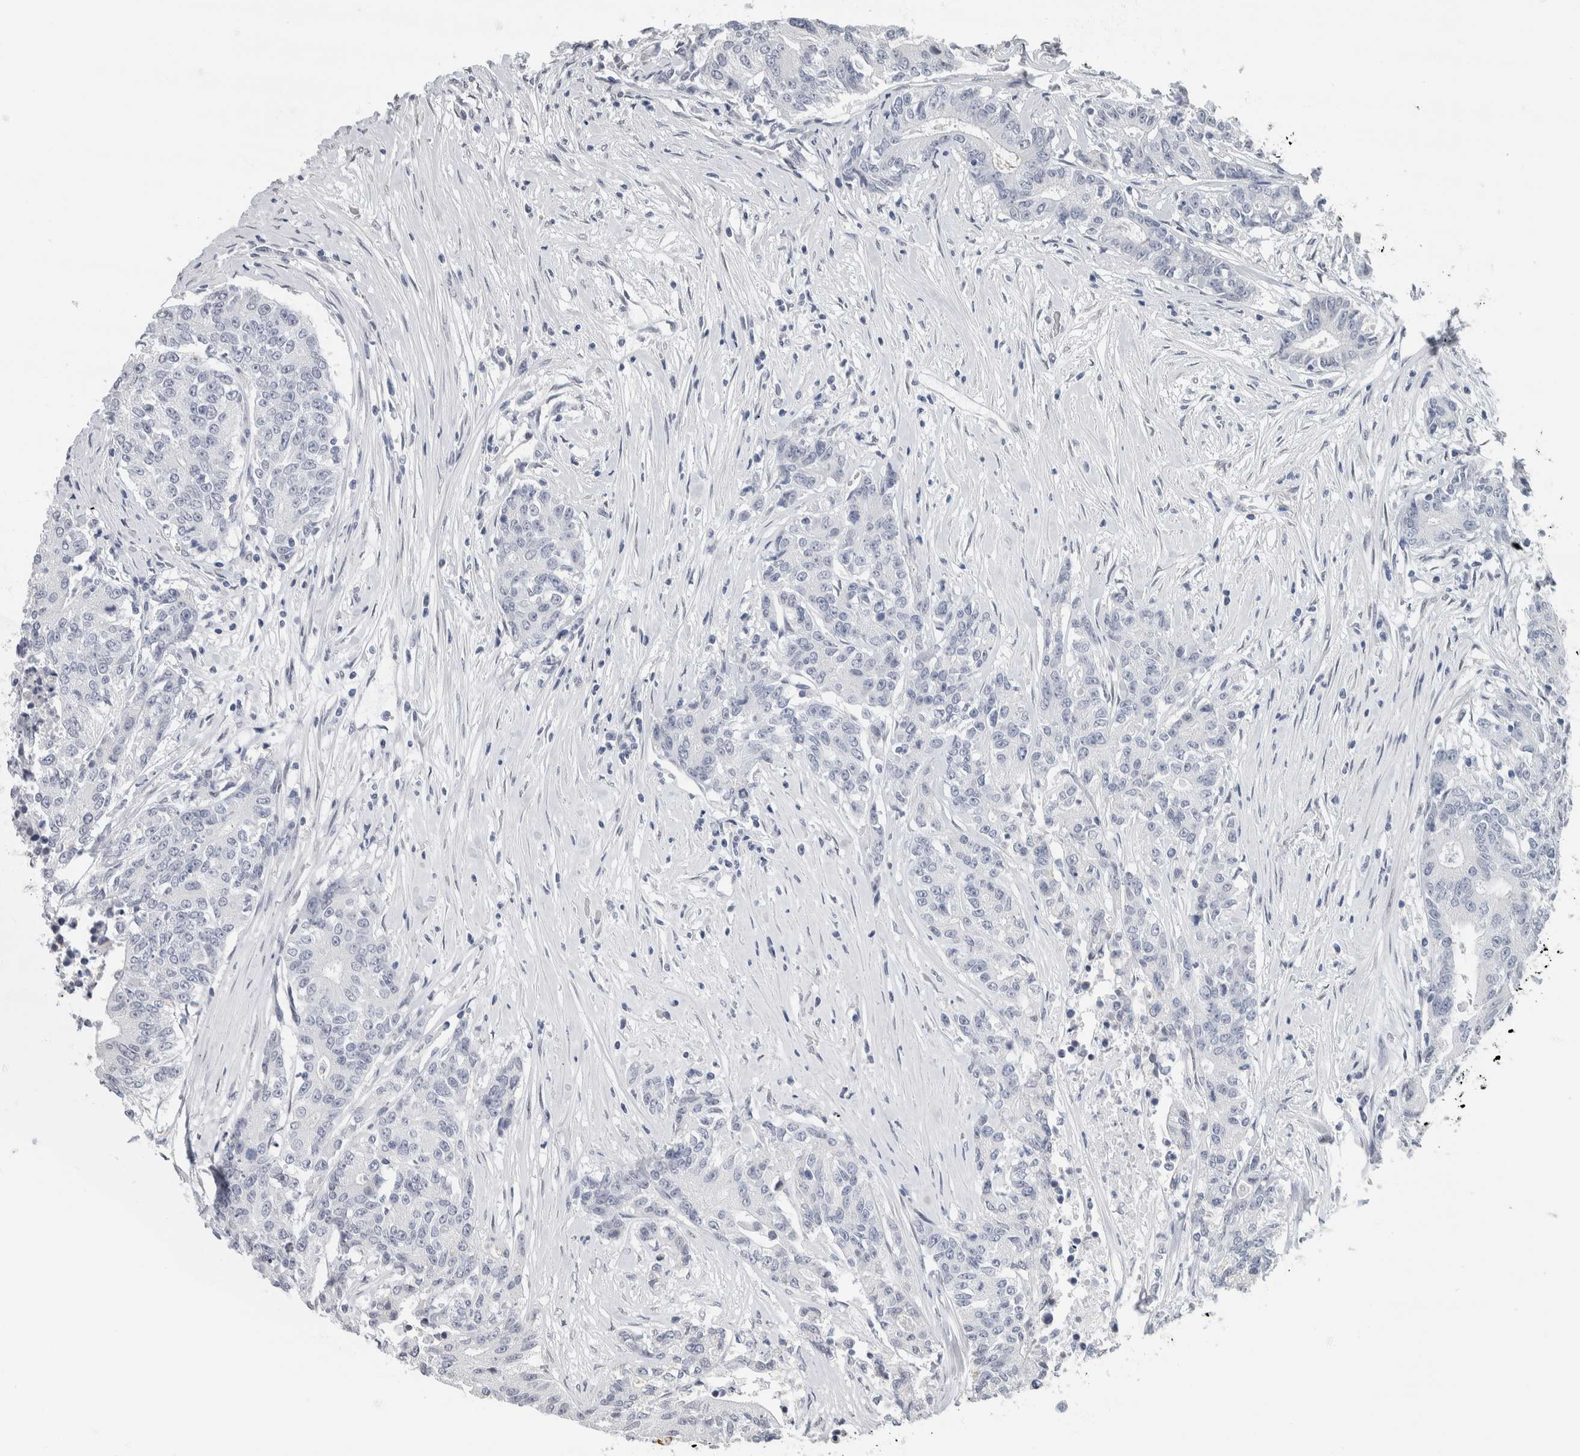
{"staining": {"intensity": "negative", "quantity": "none", "location": "none"}, "tissue": "colorectal cancer", "cell_type": "Tumor cells", "image_type": "cancer", "snomed": [{"axis": "morphology", "description": "Adenocarcinoma, NOS"}, {"axis": "topography", "description": "Colon"}], "caption": "This is an IHC micrograph of human adenocarcinoma (colorectal). There is no expression in tumor cells.", "gene": "NEFM", "patient": {"sex": "female", "age": 77}}